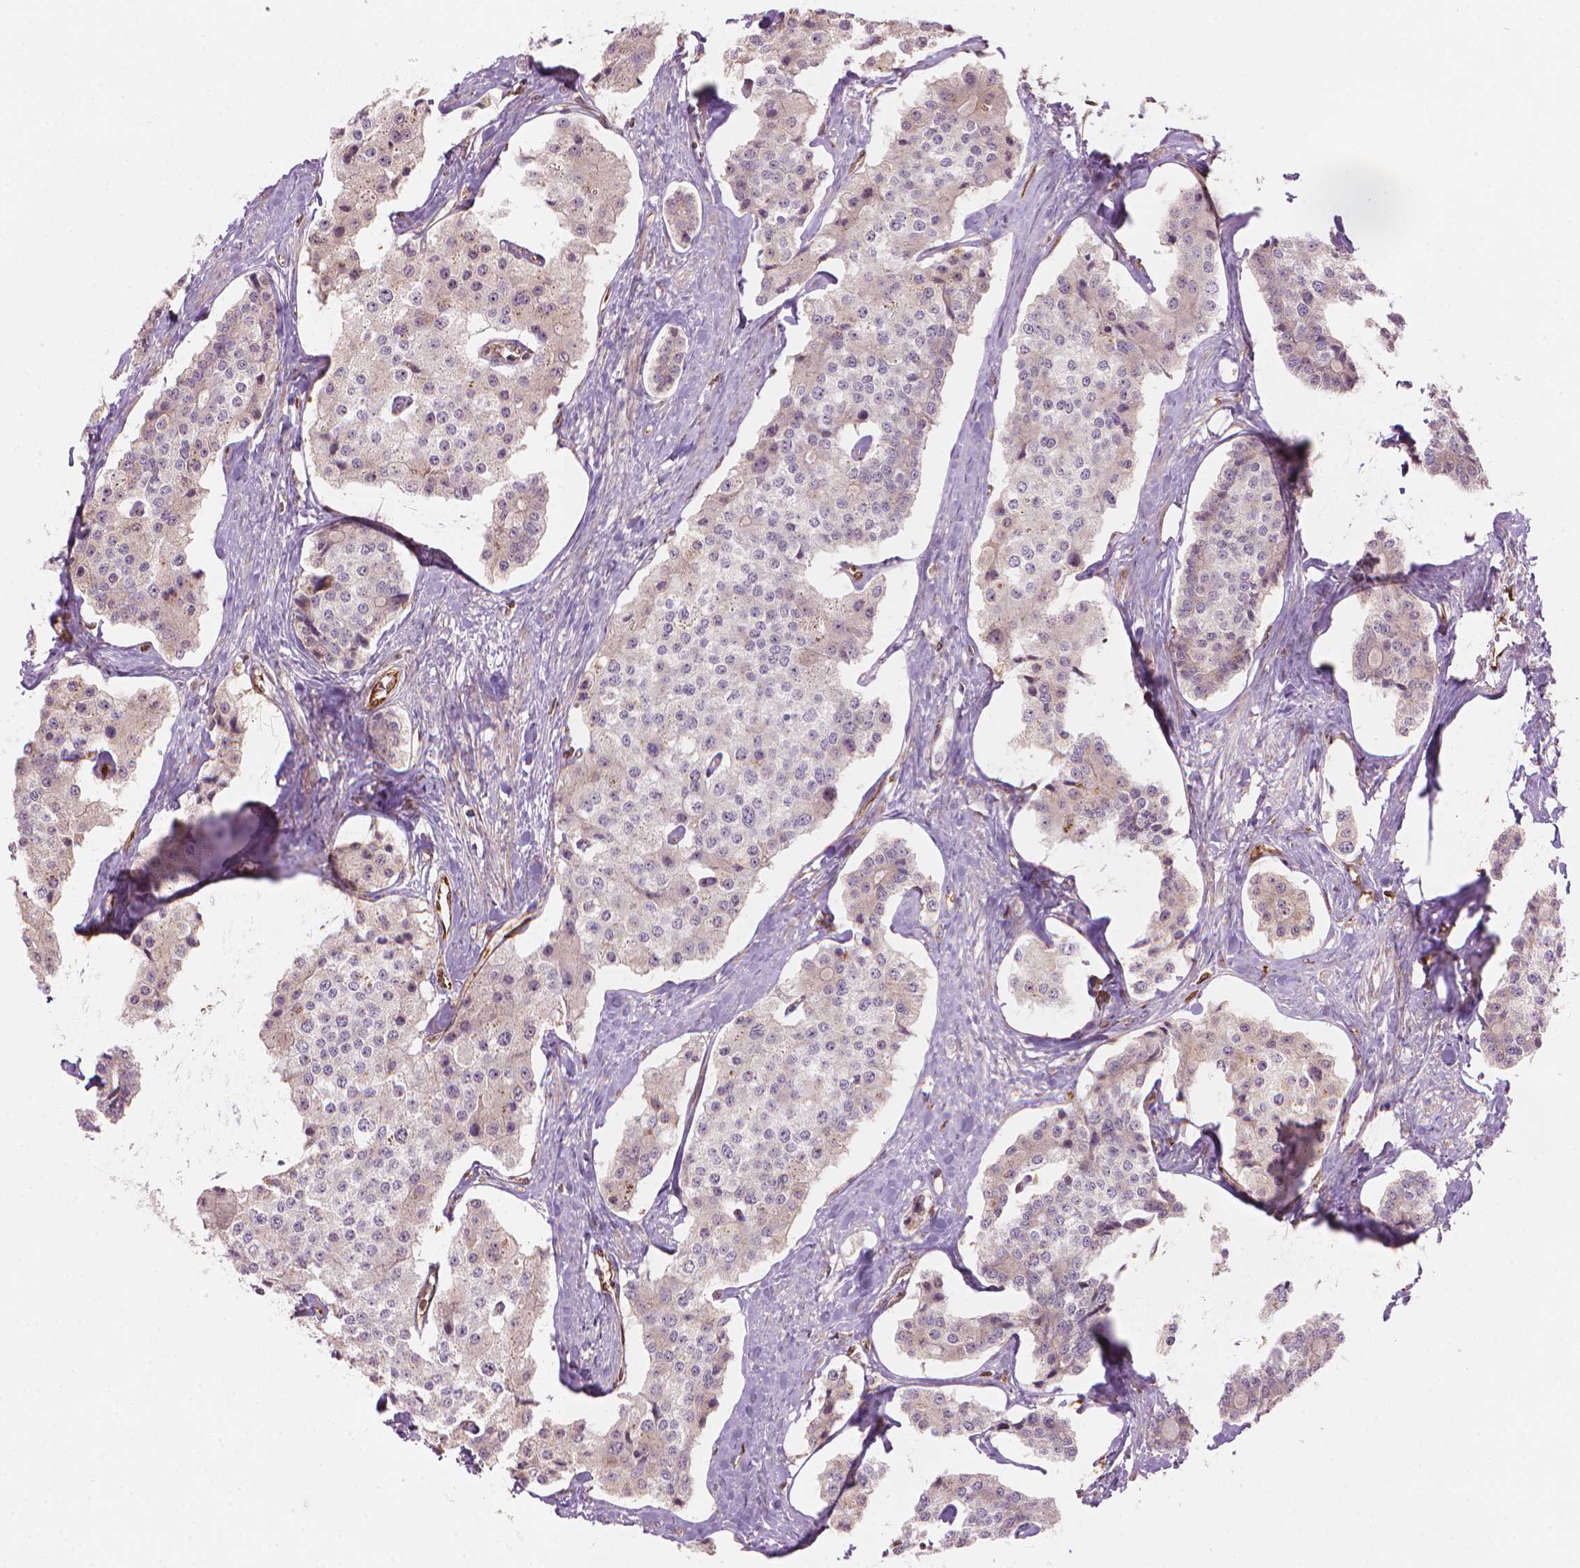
{"staining": {"intensity": "negative", "quantity": "none", "location": "none"}, "tissue": "carcinoid", "cell_type": "Tumor cells", "image_type": "cancer", "snomed": [{"axis": "morphology", "description": "Carcinoid, malignant, NOS"}, {"axis": "topography", "description": "Small intestine"}], "caption": "There is no significant positivity in tumor cells of carcinoid.", "gene": "SMC2", "patient": {"sex": "female", "age": 65}}